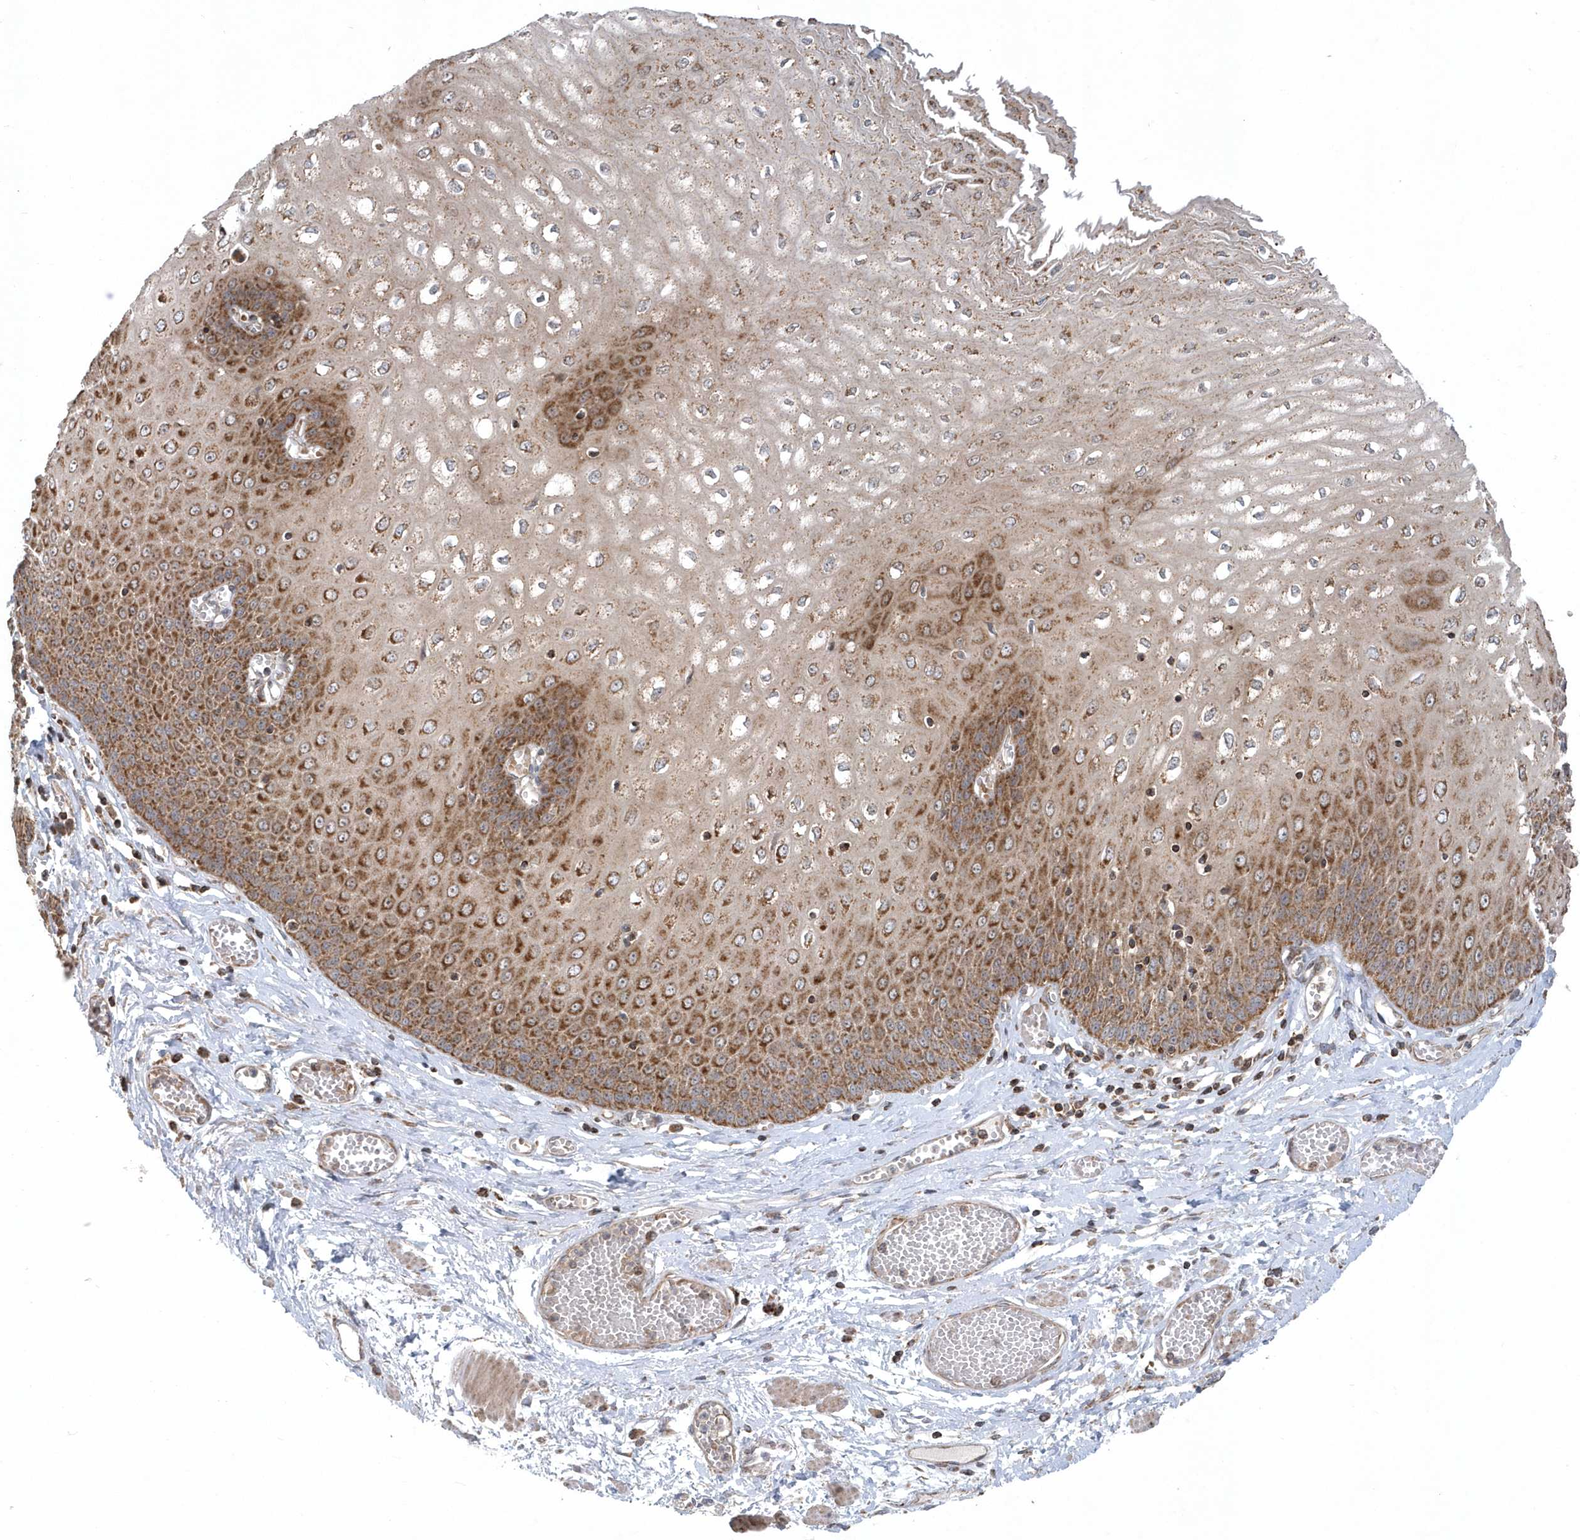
{"staining": {"intensity": "moderate", "quantity": ">75%", "location": "cytoplasmic/membranous"}, "tissue": "esophagus", "cell_type": "Squamous epithelial cells", "image_type": "normal", "snomed": [{"axis": "morphology", "description": "Normal tissue, NOS"}, {"axis": "topography", "description": "Esophagus"}], "caption": "A medium amount of moderate cytoplasmic/membranous staining is present in approximately >75% of squamous epithelial cells in benign esophagus.", "gene": "PPP1R7", "patient": {"sex": "male", "age": 60}}